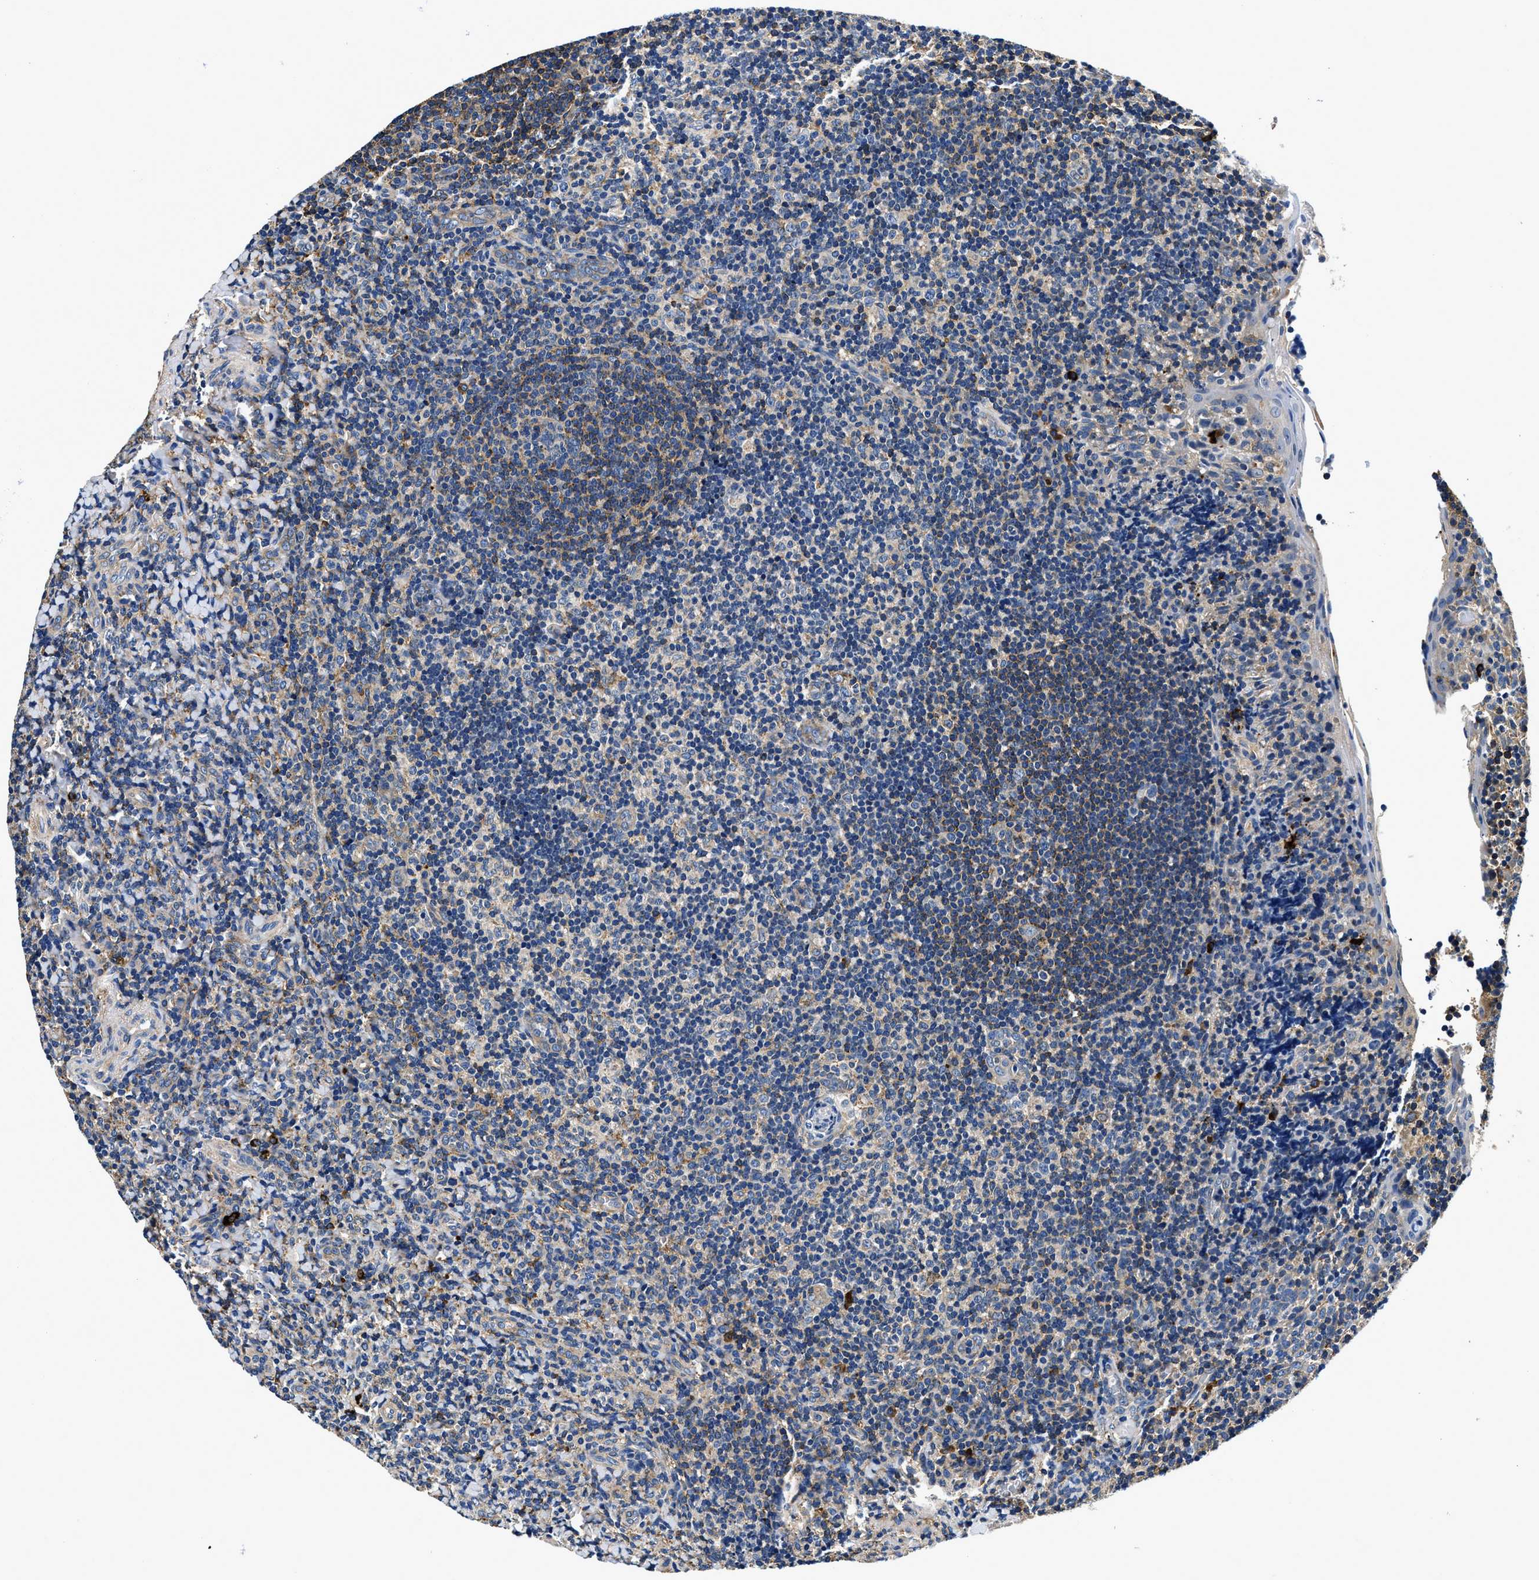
{"staining": {"intensity": "moderate", "quantity": "25%-75%", "location": "cytoplasmic/membranous"}, "tissue": "tonsil", "cell_type": "Germinal center cells", "image_type": "normal", "snomed": [{"axis": "morphology", "description": "Normal tissue, NOS"}, {"axis": "topography", "description": "Tonsil"}], "caption": "Tonsil stained with IHC displays moderate cytoplasmic/membranous expression in about 25%-75% of germinal center cells. The staining is performed using DAB (3,3'-diaminobenzidine) brown chromogen to label protein expression. The nuclei are counter-stained blue using hematoxylin.", "gene": "ZFAND3", "patient": {"sex": "male", "age": 37}}